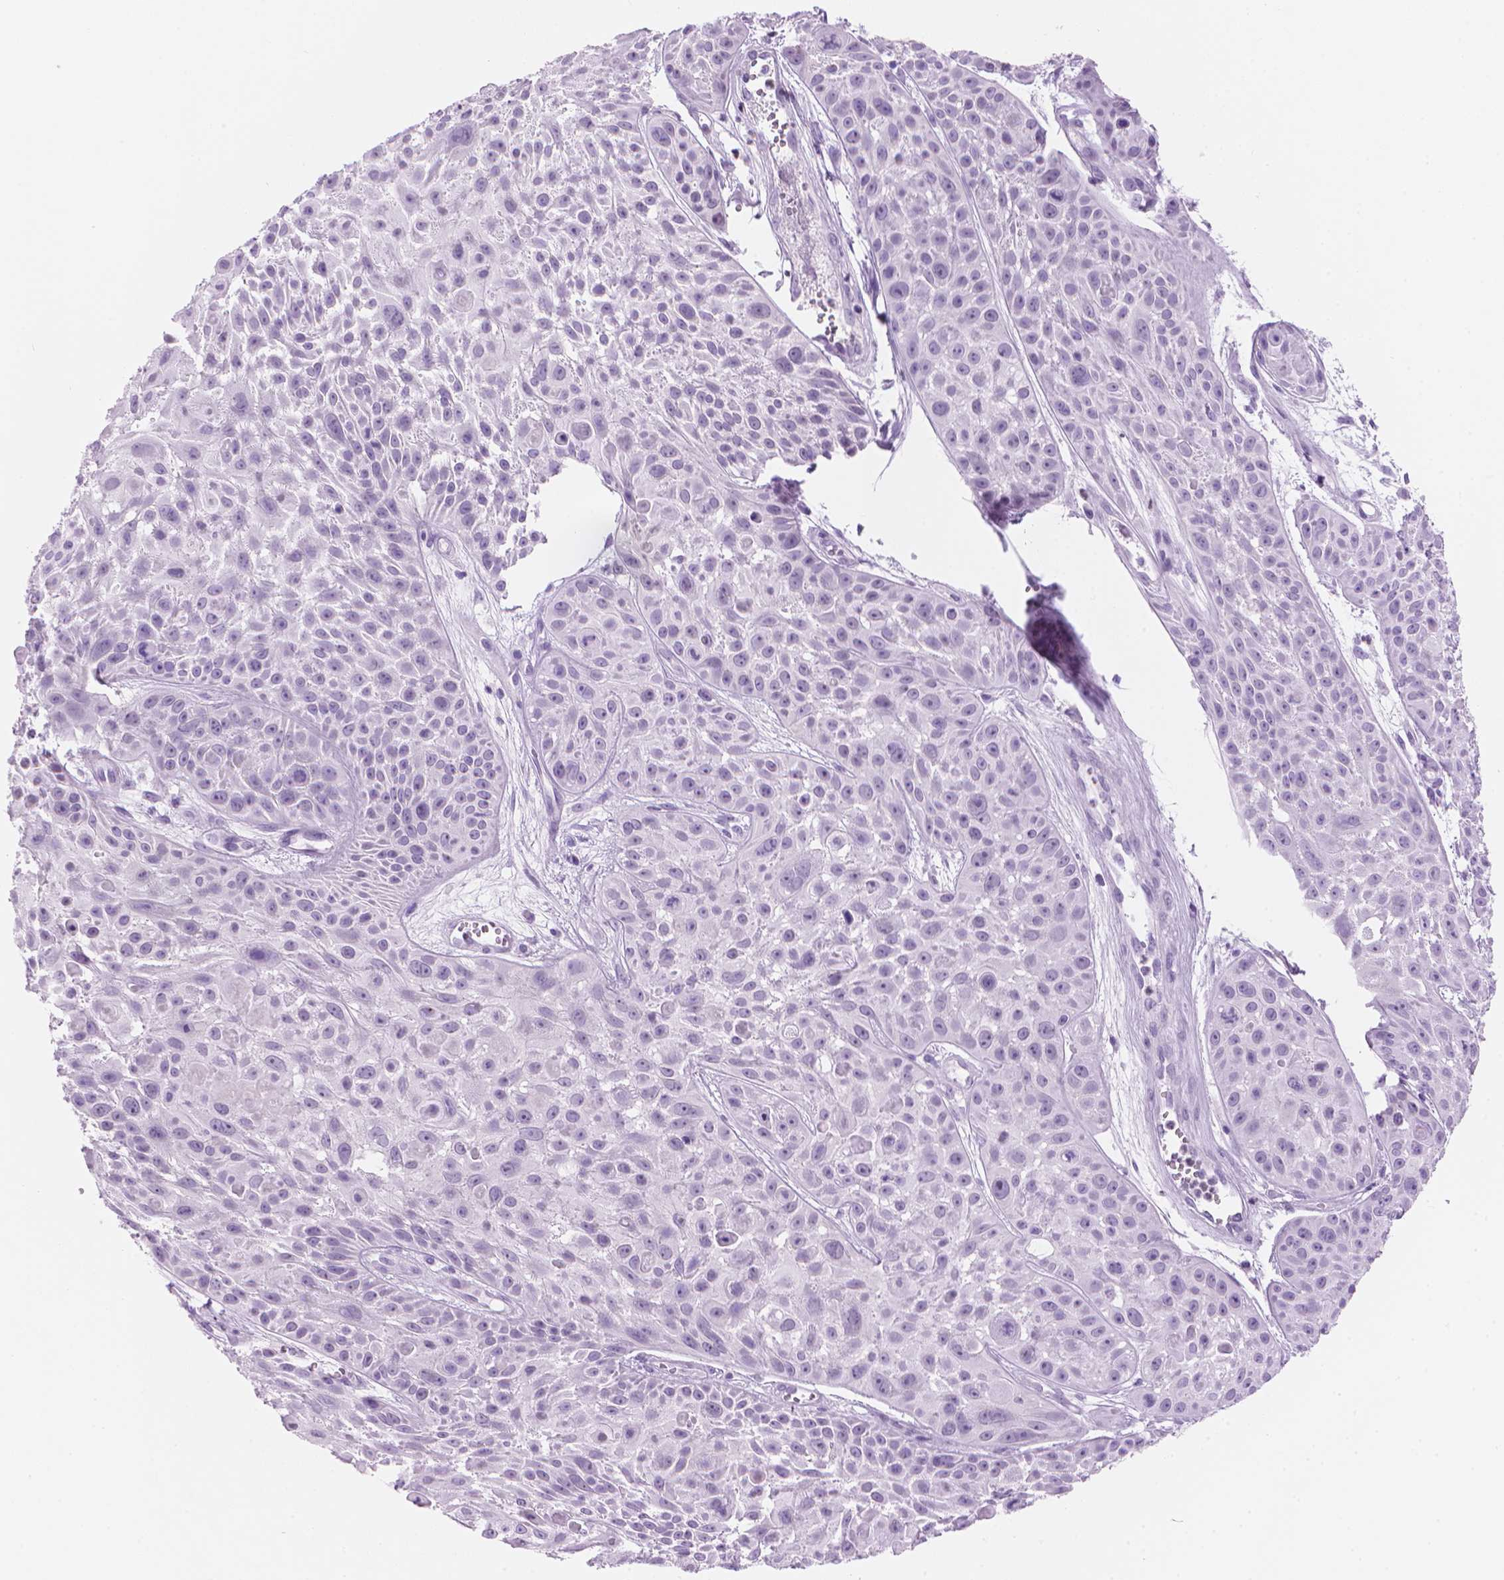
{"staining": {"intensity": "negative", "quantity": "none", "location": "none"}, "tissue": "skin cancer", "cell_type": "Tumor cells", "image_type": "cancer", "snomed": [{"axis": "morphology", "description": "Squamous cell carcinoma, NOS"}, {"axis": "topography", "description": "Skin"}, {"axis": "topography", "description": "Anal"}], "caption": "The histopathology image displays no staining of tumor cells in skin cancer (squamous cell carcinoma).", "gene": "TTC29", "patient": {"sex": "female", "age": 75}}